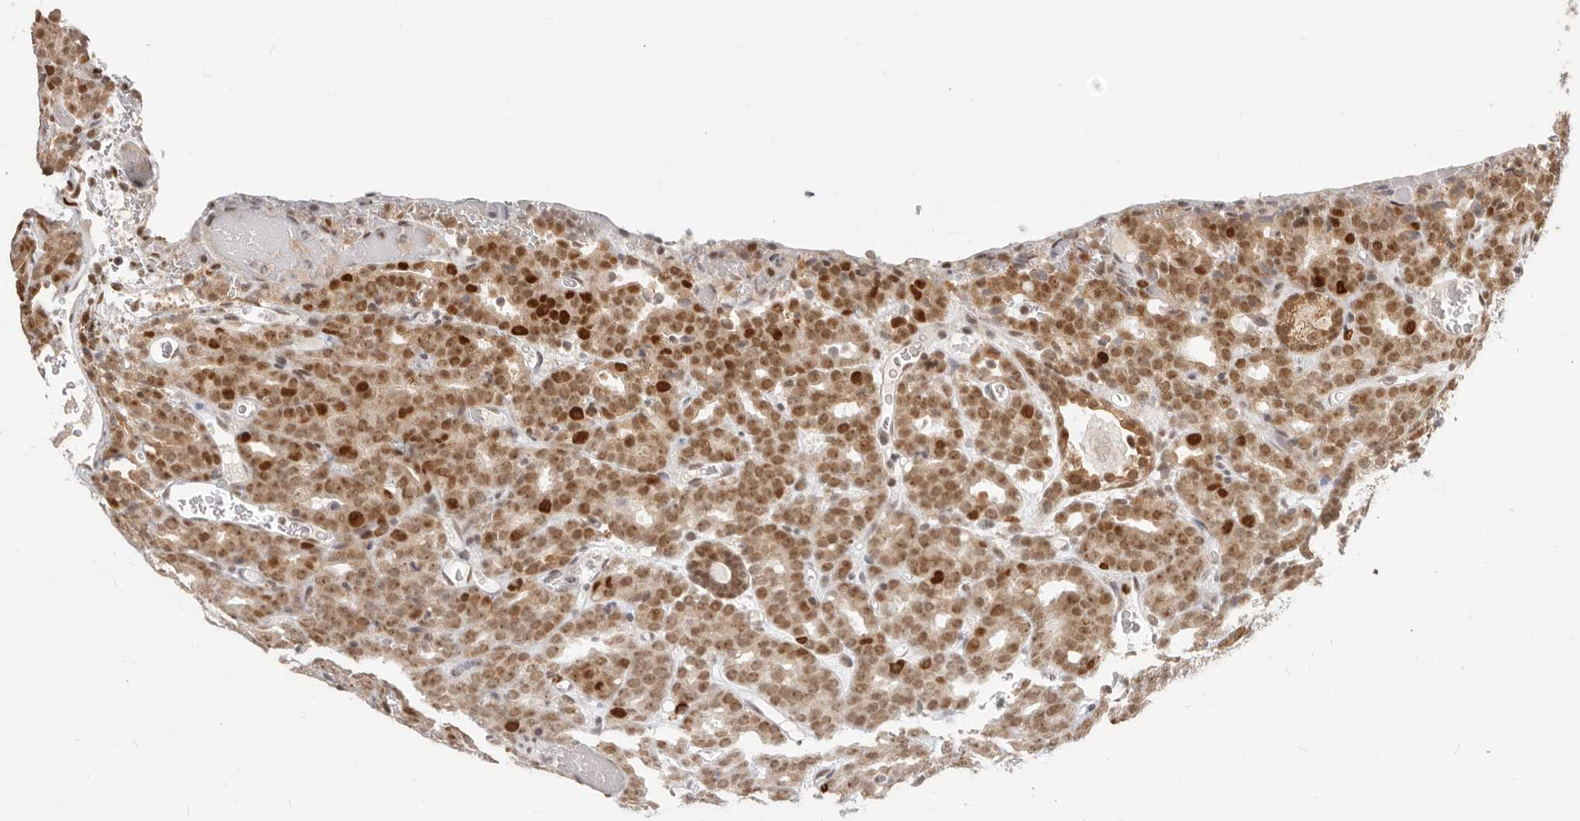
{"staining": {"intensity": "moderate", "quantity": ">75%", "location": "nuclear"}, "tissue": "prostate cancer", "cell_type": "Tumor cells", "image_type": "cancer", "snomed": [{"axis": "morphology", "description": "Adenocarcinoma, High grade"}, {"axis": "topography", "description": "Prostate"}], "caption": "A micrograph of human prostate cancer stained for a protein exhibits moderate nuclear brown staining in tumor cells.", "gene": "RFC2", "patient": {"sex": "male", "age": 62}}